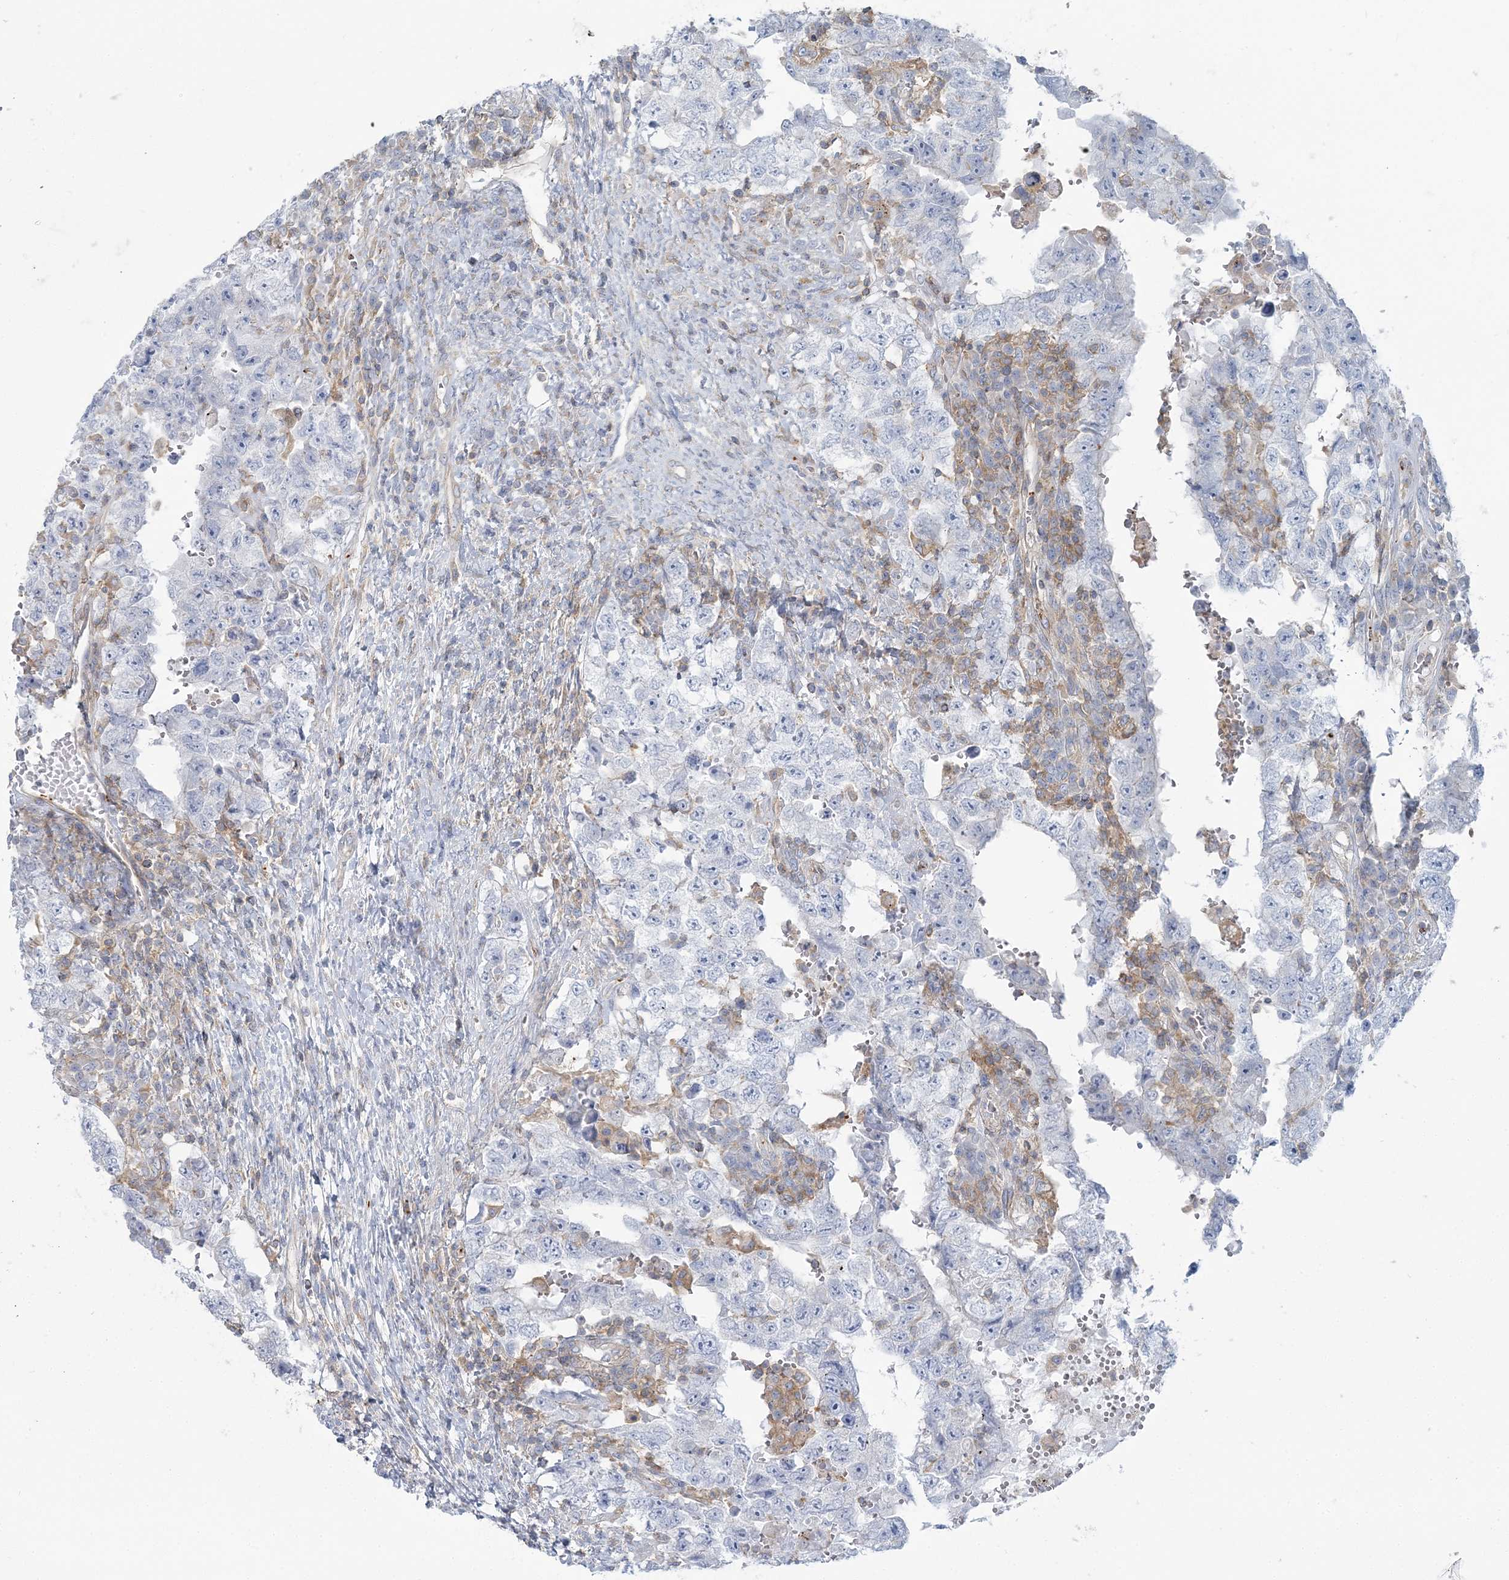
{"staining": {"intensity": "negative", "quantity": "none", "location": "none"}, "tissue": "testis cancer", "cell_type": "Tumor cells", "image_type": "cancer", "snomed": [{"axis": "morphology", "description": "Carcinoma, Embryonal, NOS"}, {"axis": "topography", "description": "Testis"}], "caption": "Testis embryonal carcinoma was stained to show a protein in brown. There is no significant positivity in tumor cells.", "gene": "CUEDC2", "patient": {"sex": "male", "age": 26}}